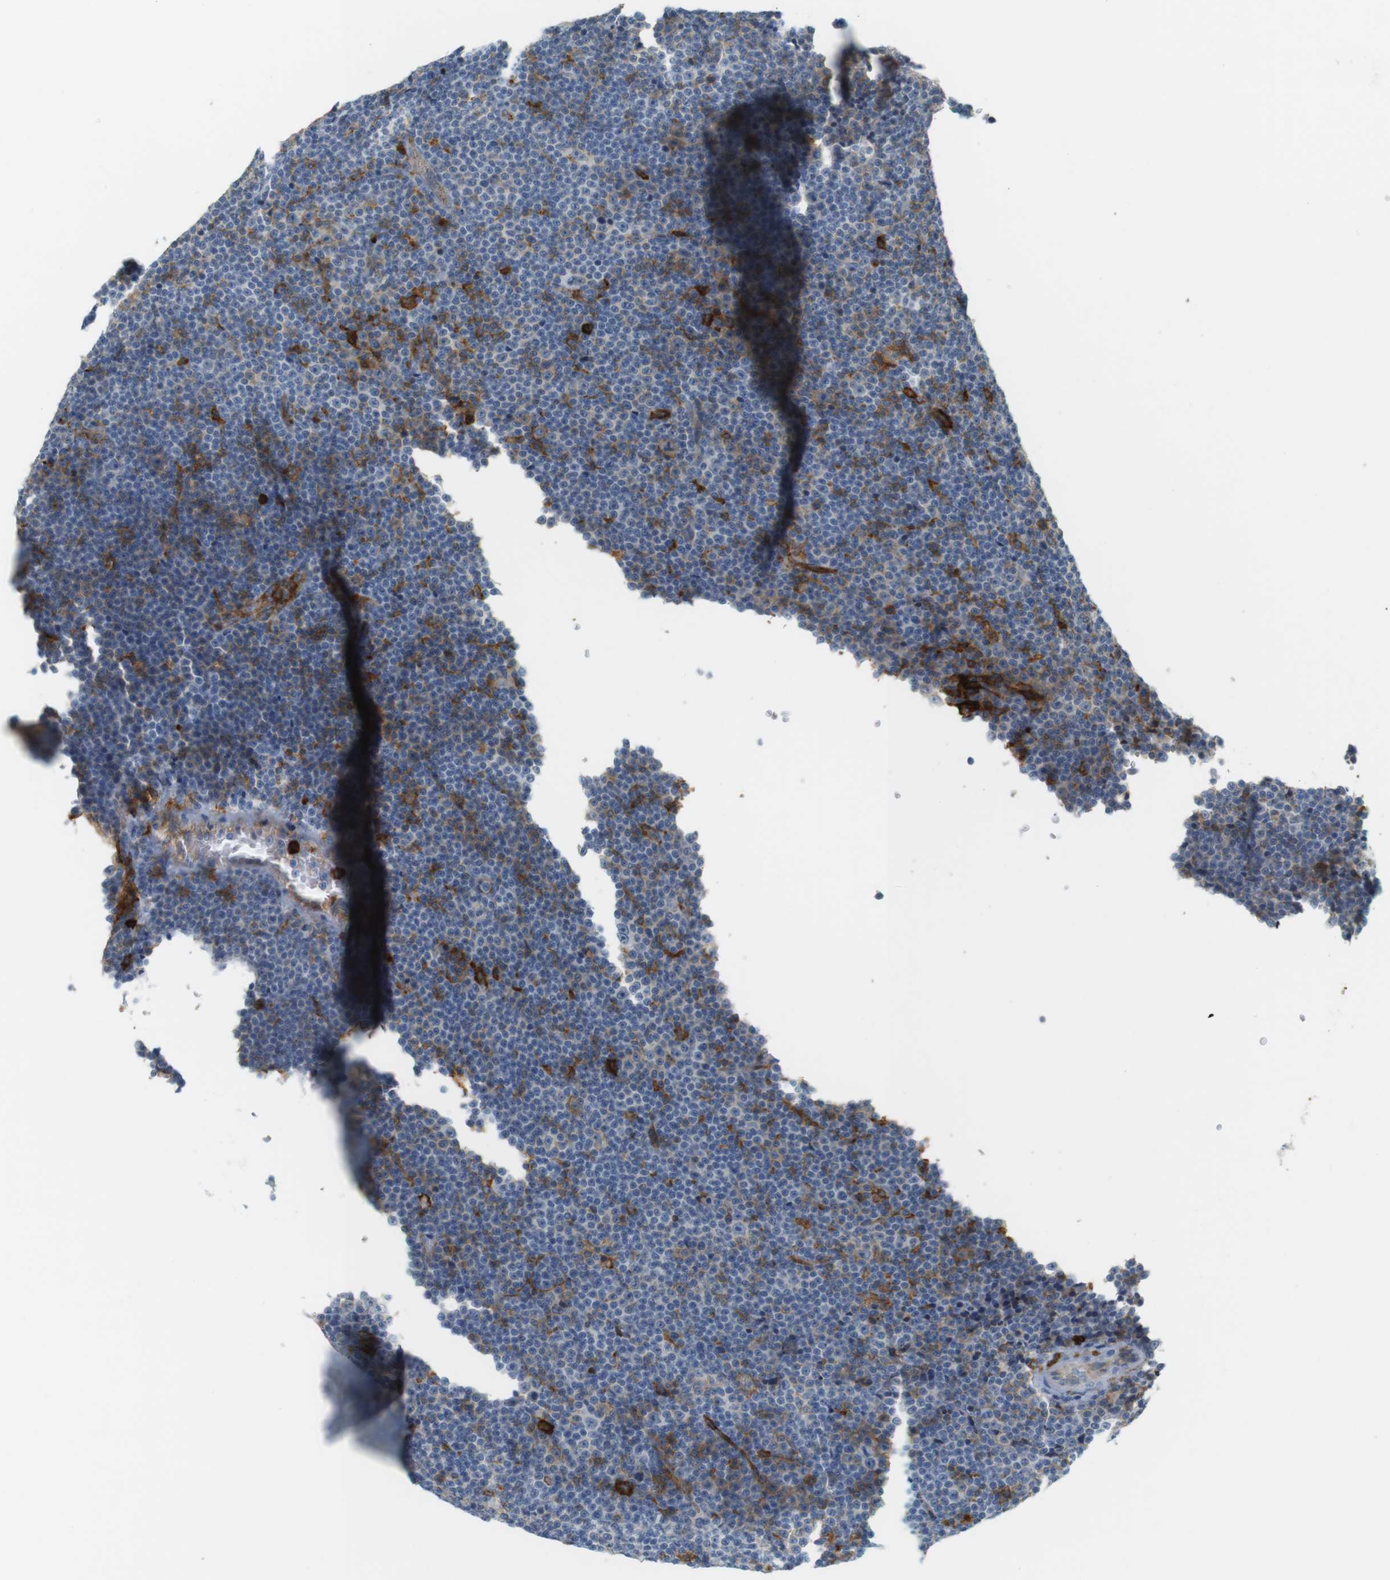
{"staining": {"intensity": "moderate", "quantity": "<25%", "location": "cytoplasmic/membranous"}, "tissue": "lymphoma", "cell_type": "Tumor cells", "image_type": "cancer", "snomed": [{"axis": "morphology", "description": "Malignant lymphoma, non-Hodgkin's type, Low grade"}, {"axis": "topography", "description": "Lymph node"}], "caption": "Lymphoma stained with a protein marker exhibits moderate staining in tumor cells.", "gene": "SIRPA", "patient": {"sex": "female", "age": 67}}